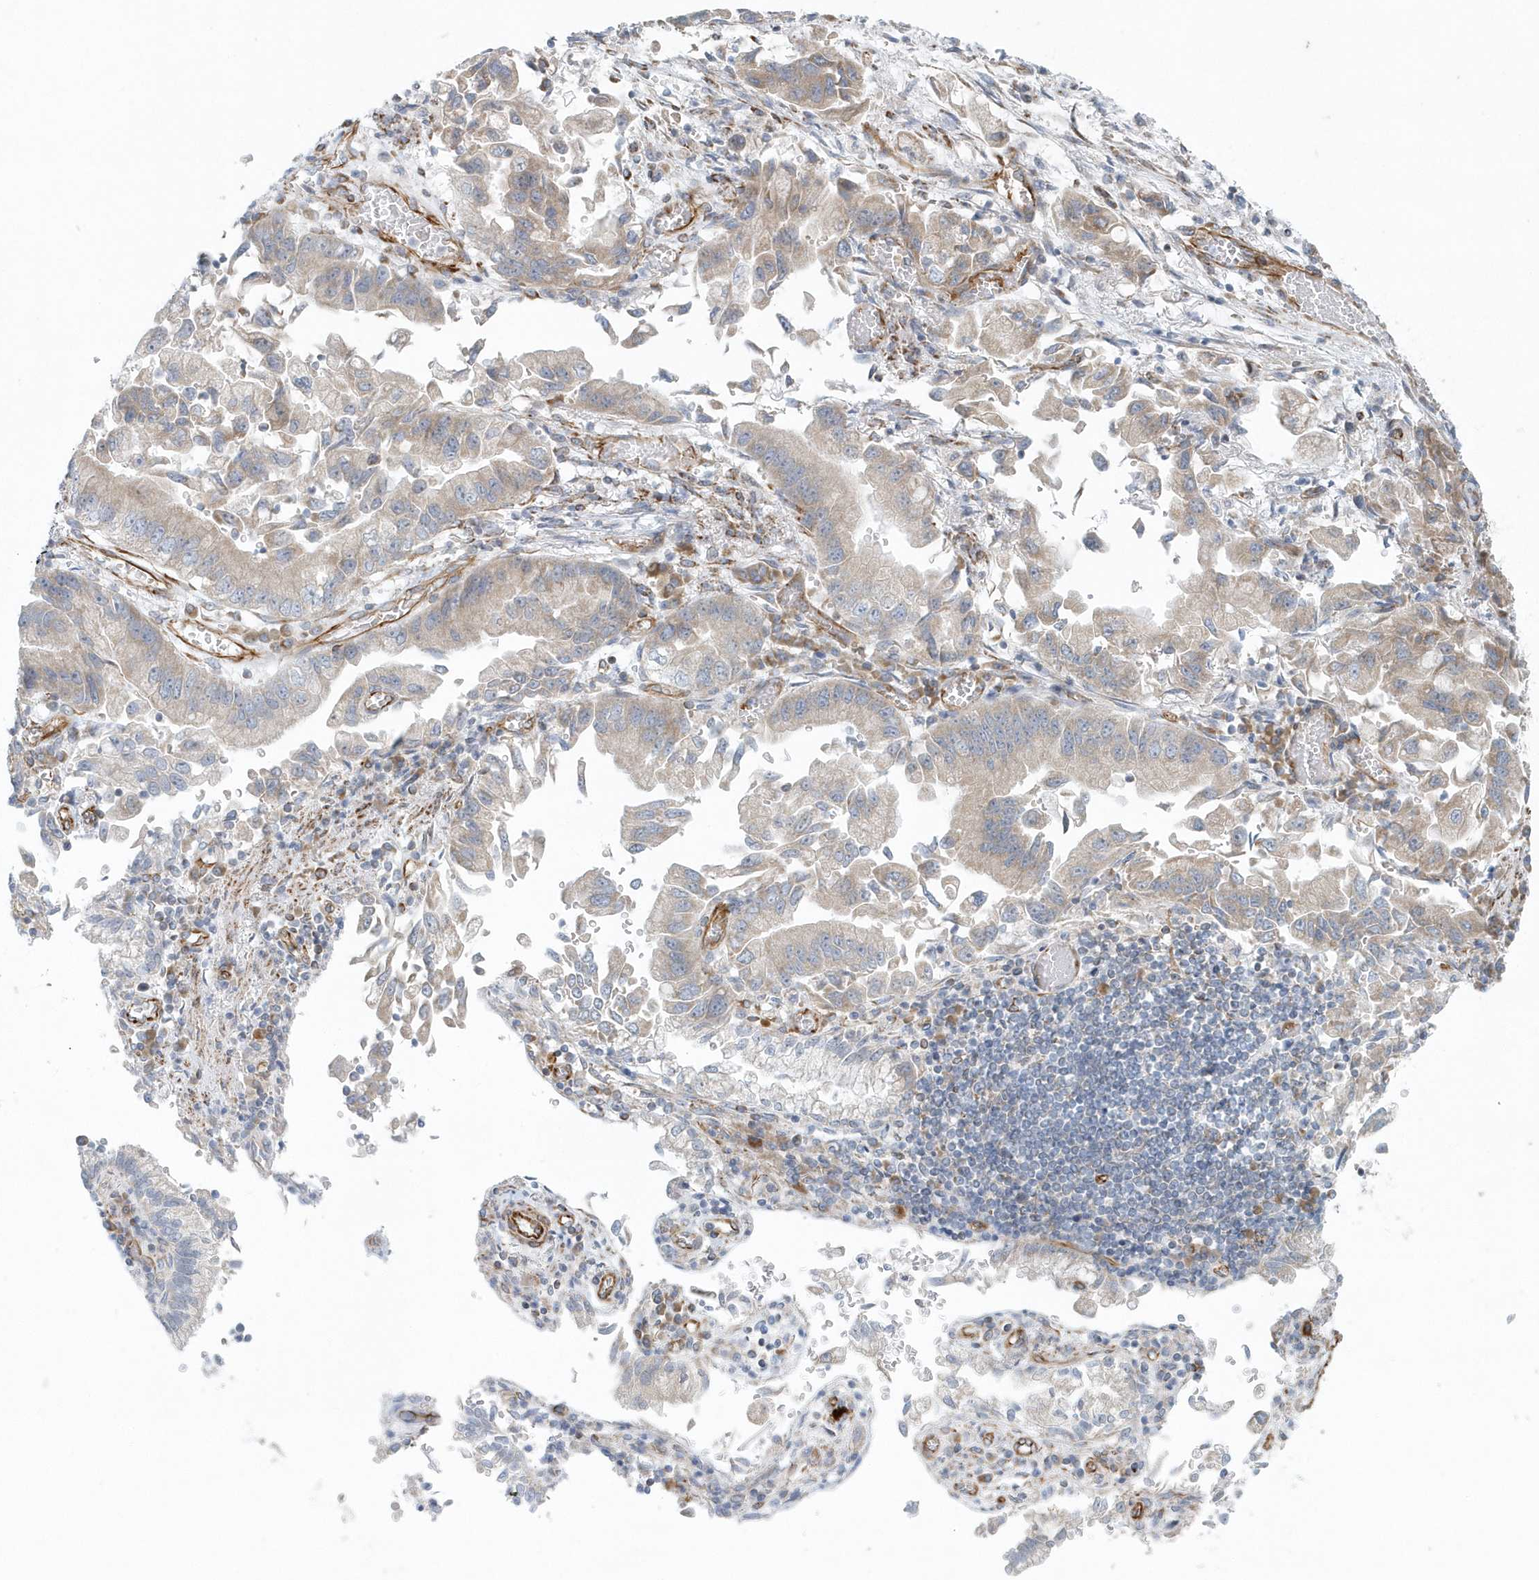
{"staining": {"intensity": "weak", "quantity": "25%-75%", "location": "cytoplasmic/membranous"}, "tissue": "stomach cancer", "cell_type": "Tumor cells", "image_type": "cancer", "snomed": [{"axis": "morphology", "description": "Adenocarcinoma, NOS"}, {"axis": "topography", "description": "Stomach"}], "caption": "A high-resolution histopathology image shows immunohistochemistry (IHC) staining of adenocarcinoma (stomach), which exhibits weak cytoplasmic/membranous expression in about 25%-75% of tumor cells. (Stains: DAB (3,3'-diaminobenzidine) in brown, nuclei in blue, Microscopy: brightfield microscopy at high magnification).", "gene": "GPR152", "patient": {"sex": "male", "age": 62}}